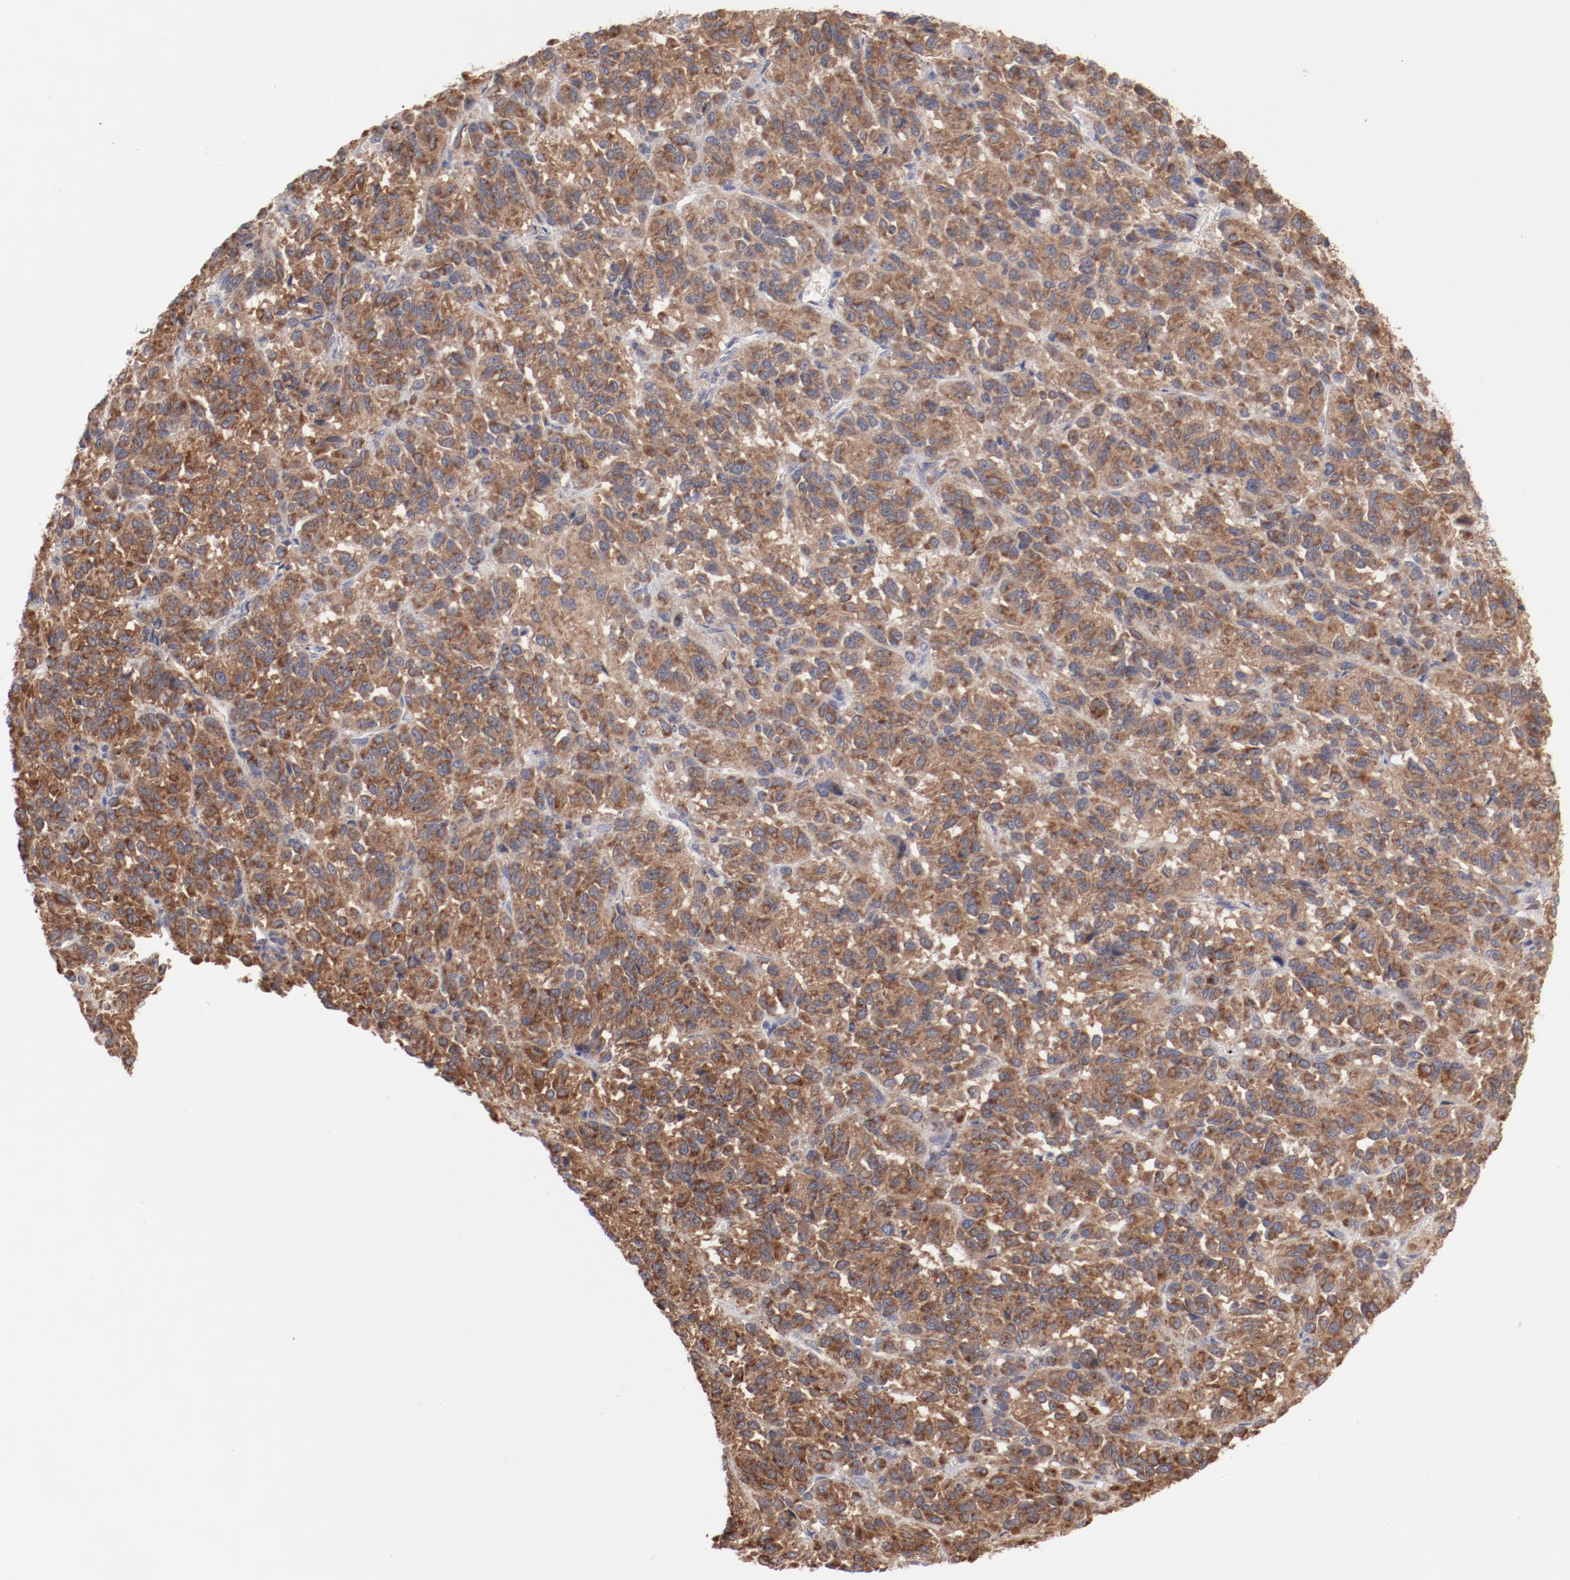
{"staining": {"intensity": "moderate", "quantity": ">75%", "location": "cytoplasmic/membranous"}, "tissue": "melanoma", "cell_type": "Tumor cells", "image_type": "cancer", "snomed": [{"axis": "morphology", "description": "Malignant melanoma, Metastatic site"}, {"axis": "topography", "description": "Lung"}], "caption": "High-magnification brightfield microscopy of malignant melanoma (metastatic site) stained with DAB (3,3'-diaminobenzidine) (brown) and counterstained with hematoxylin (blue). tumor cells exhibit moderate cytoplasmic/membranous expression is appreciated in about>75% of cells. (brown staining indicates protein expression, while blue staining denotes nuclei).", "gene": "PPFIBP2", "patient": {"sex": "male", "age": 64}}